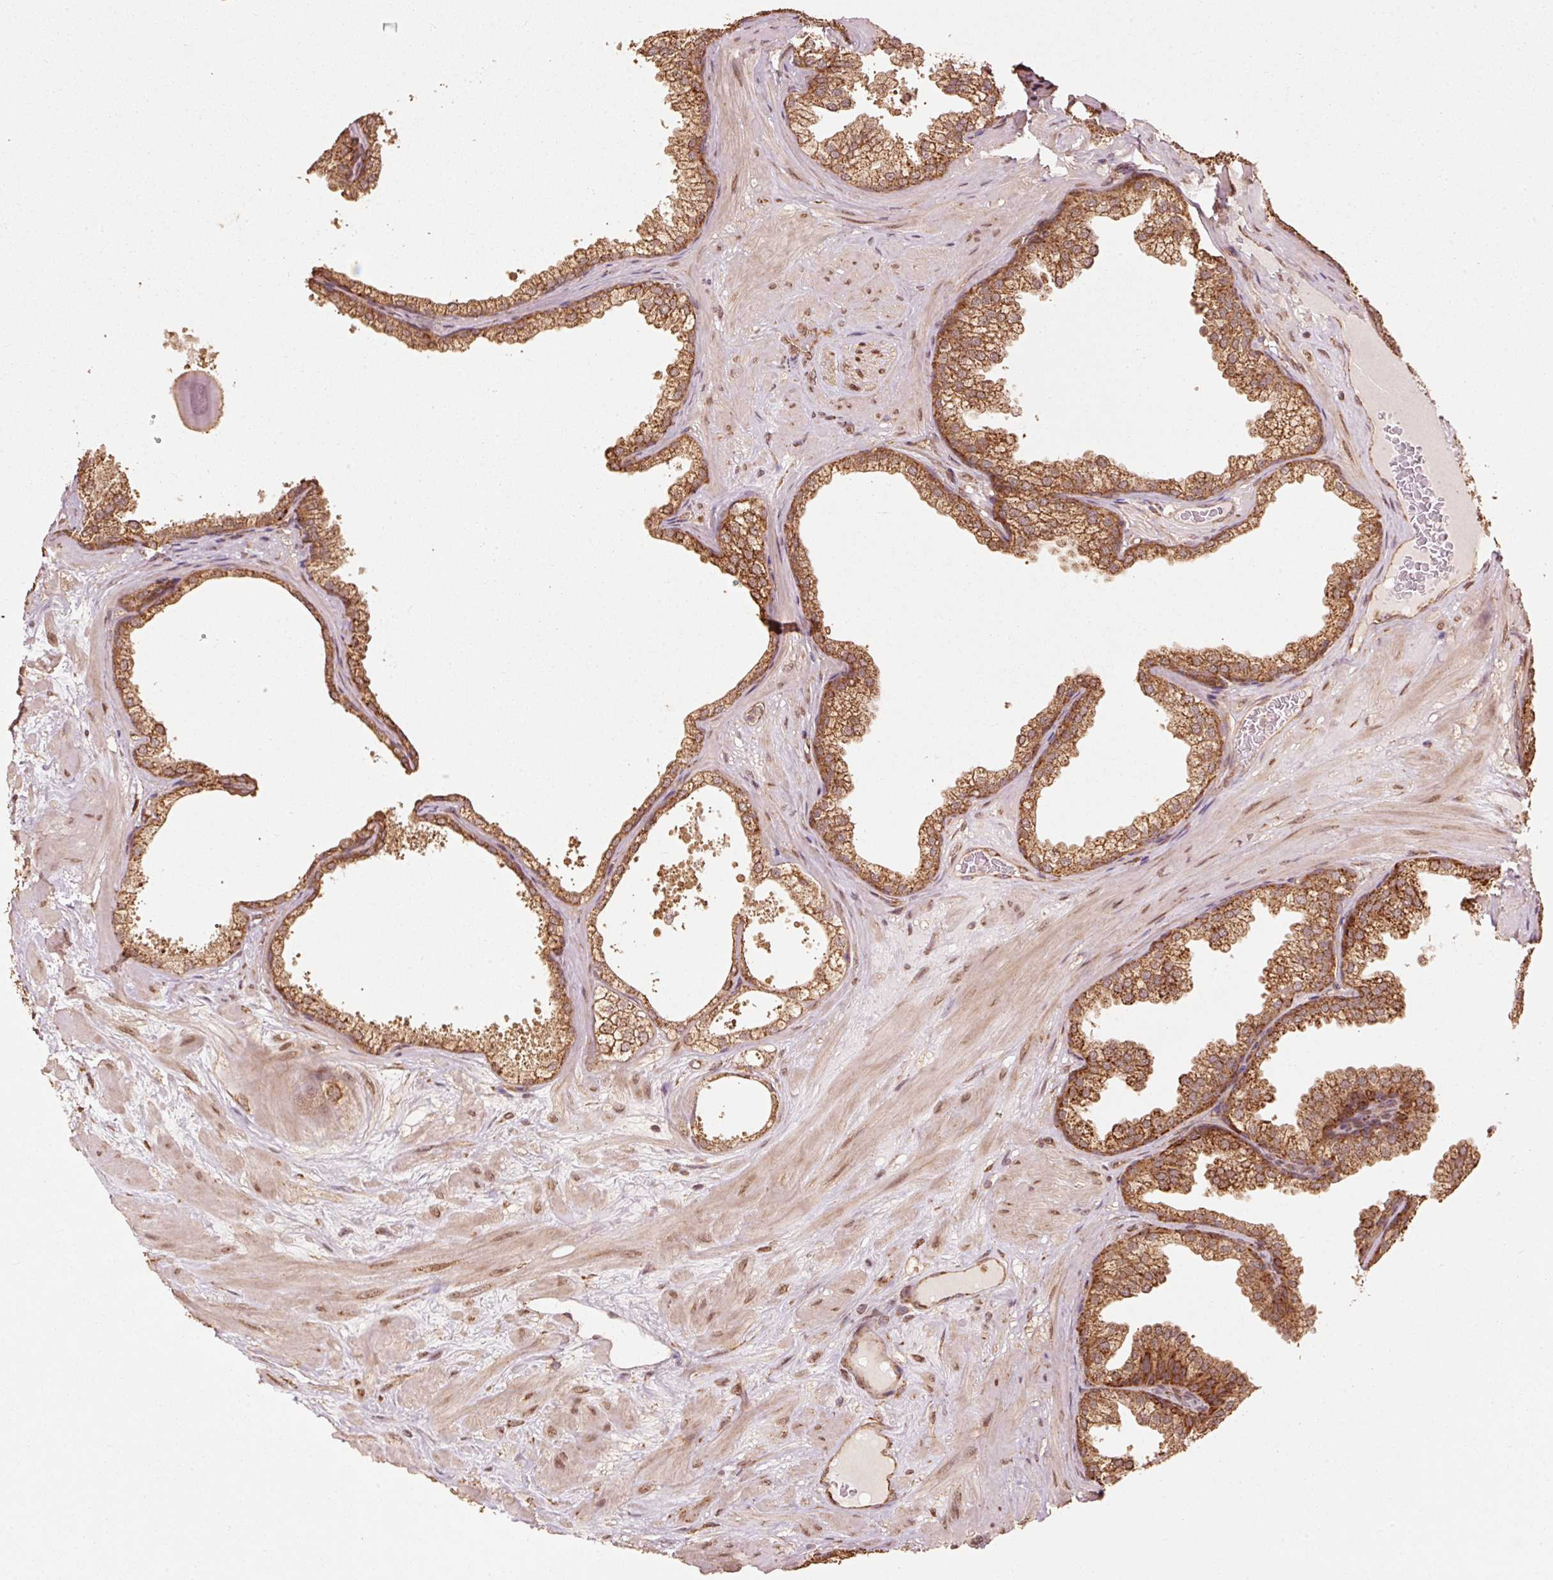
{"staining": {"intensity": "strong", "quantity": ">75%", "location": "cytoplasmic/membranous"}, "tissue": "prostate", "cell_type": "Glandular cells", "image_type": "normal", "snomed": [{"axis": "morphology", "description": "Normal tissue, NOS"}, {"axis": "topography", "description": "Prostate"}], "caption": "An immunohistochemistry (IHC) micrograph of benign tissue is shown. Protein staining in brown labels strong cytoplasmic/membranous positivity in prostate within glandular cells. The protein is shown in brown color, while the nuclei are stained blue.", "gene": "MRPL16", "patient": {"sex": "male", "age": 37}}